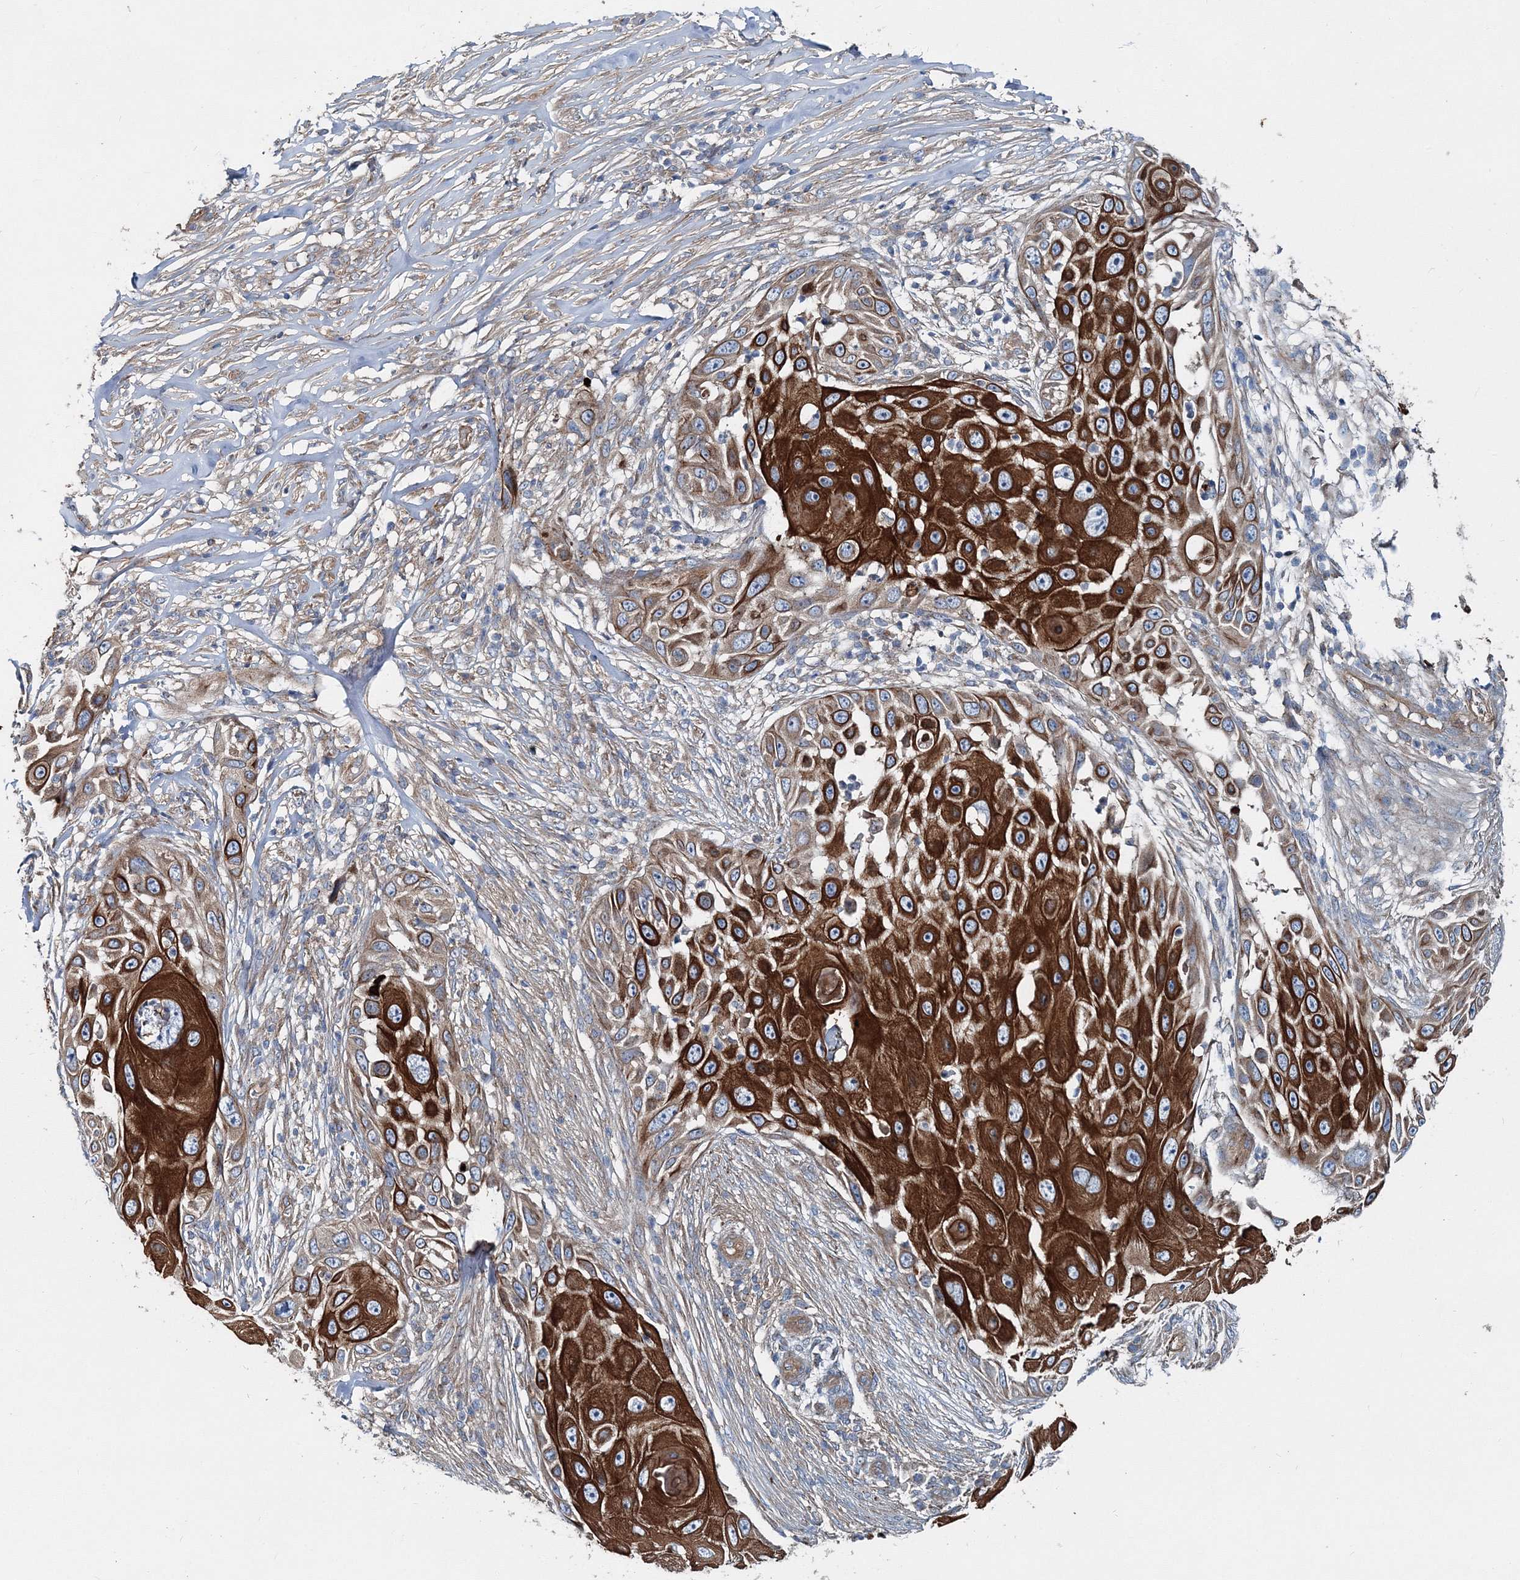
{"staining": {"intensity": "strong", "quantity": ">75%", "location": "cytoplasmic/membranous"}, "tissue": "skin cancer", "cell_type": "Tumor cells", "image_type": "cancer", "snomed": [{"axis": "morphology", "description": "Squamous cell carcinoma, NOS"}, {"axis": "topography", "description": "Skin"}], "caption": "Immunohistochemical staining of human skin squamous cell carcinoma displays high levels of strong cytoplasmic/membranous staining in approximately >75% of tumor cells. (Stains: DAB (3,3'-diaminobenzidine) in brown, nuclei in blue, Microscopy: brightfield microscopy at high magnification).", "gene": "MPHOSPH9", "patient": {"sex": "female", "age": 44}}